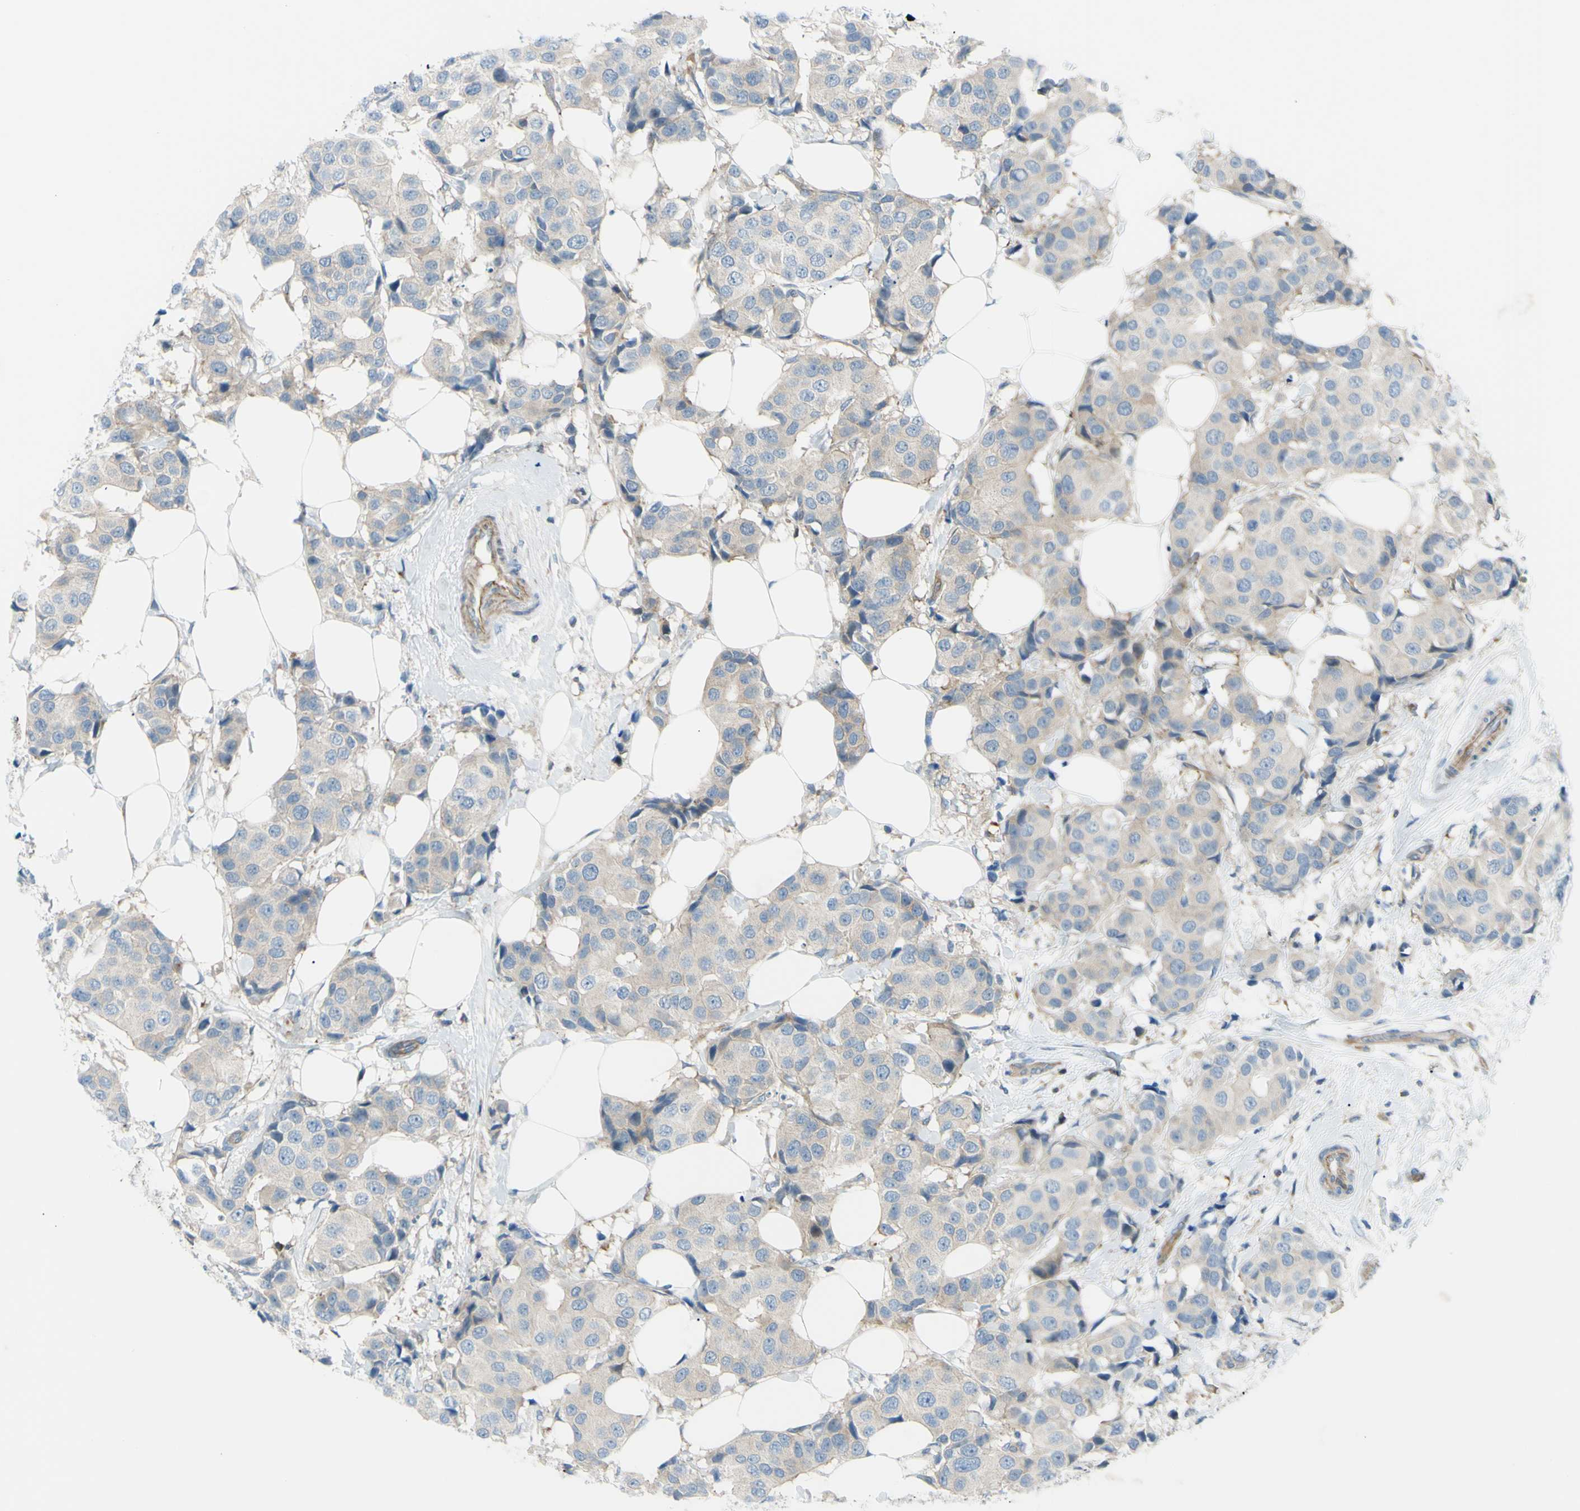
{"staining": {"intensity": "negative", "quantity": "none", "location": "none"}, "tissue": "breast cancer", "cell_type": "Tumor cells", "image_type": "cancer", "snomed": [{"axis": "morphology", "description": "Normal tissue, NOS"}, {"axis": "morphology", "description": "Duct carcinoma"}, {"axis": "topography", "description": "Breast"}], "caption": "This is an immunohistochemistry (IHC) micrograph of human intraductal carcinoma (breast). There is no expression in tumor cells.", "gene": "PAK2", "patient": {"sex": "female", "age": 39}}